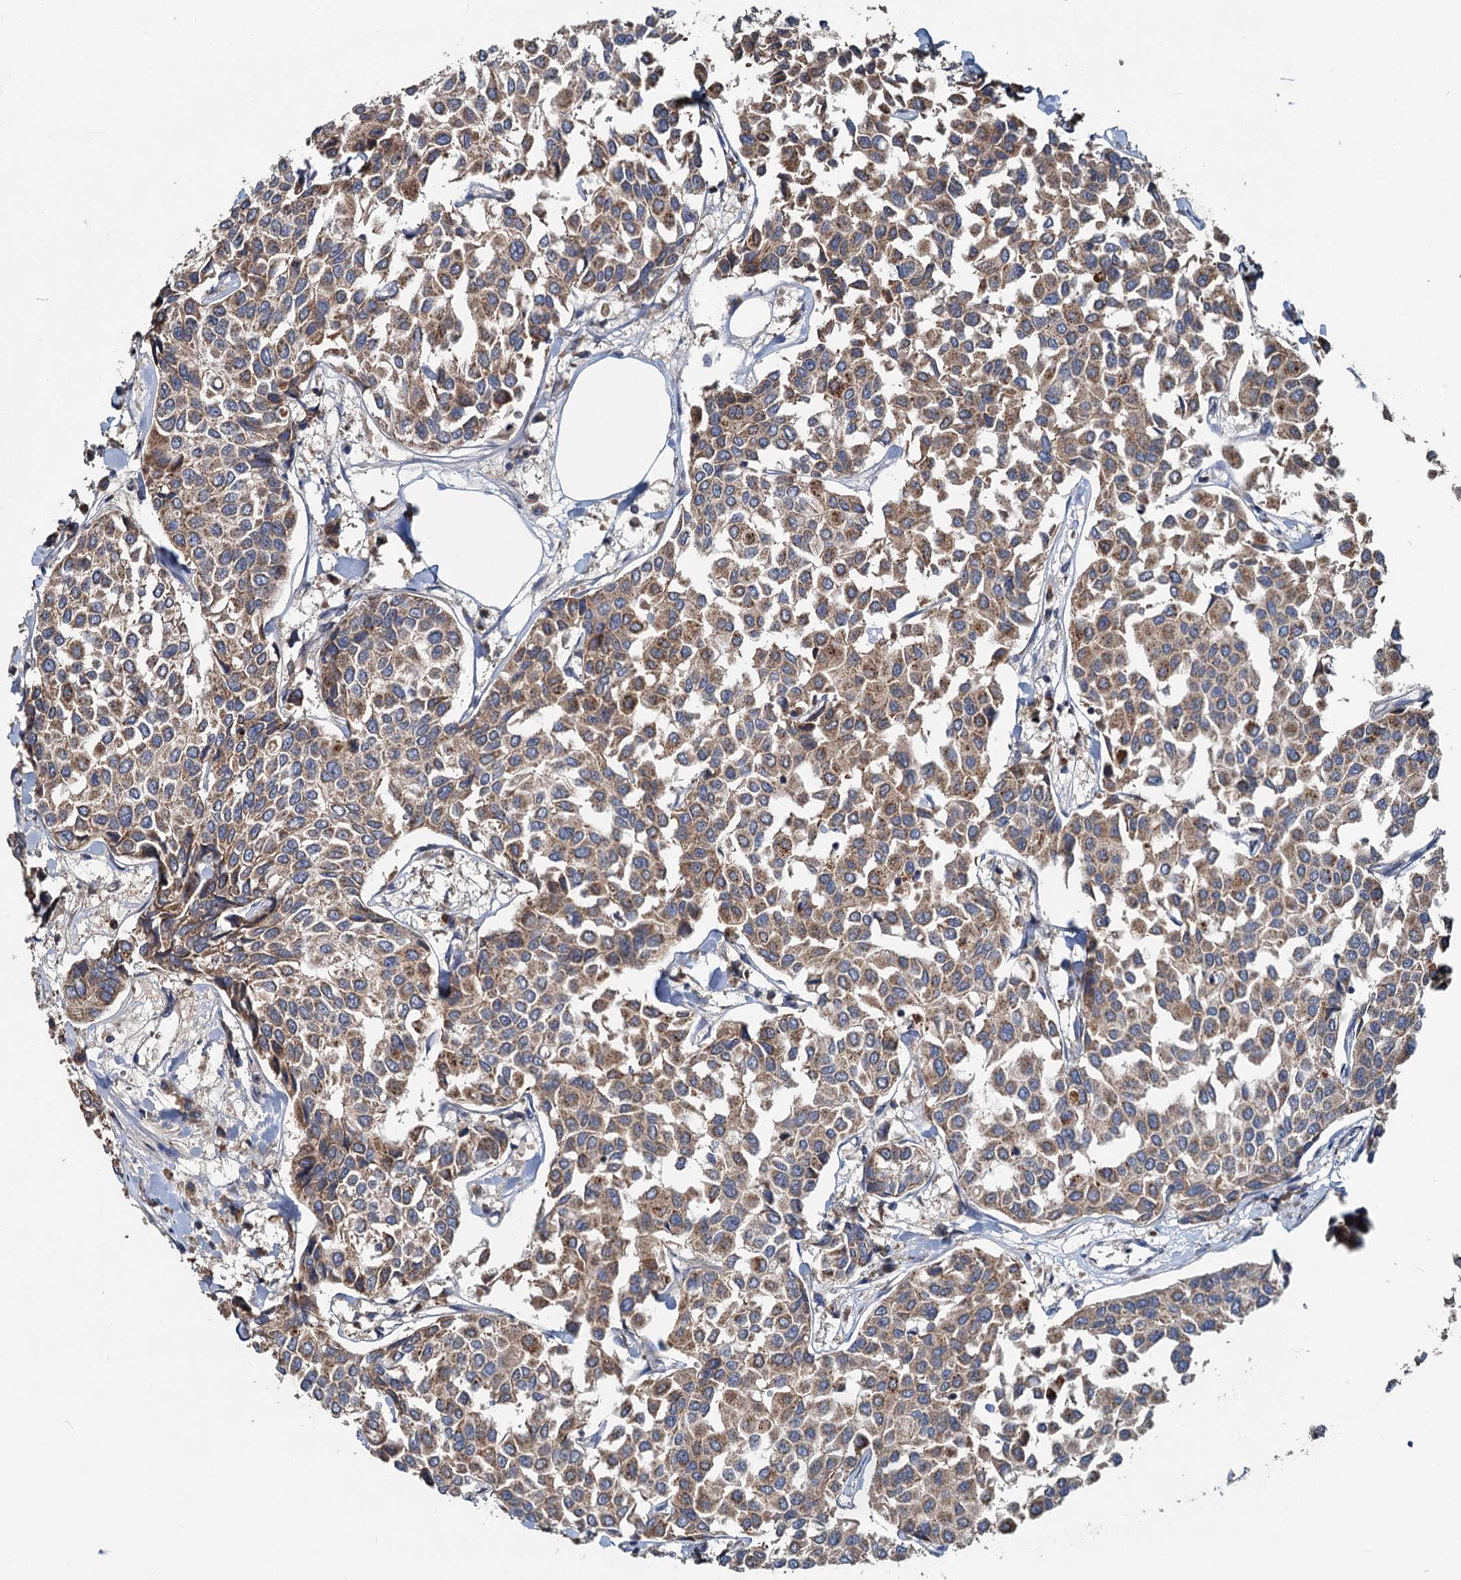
{"staining": {"intensity": "moderate", "quantity": ">75%", "location": "cytoplasmic/membranous"}, "tissue": "breast cancer", "cell_type": "Tumor cells", "image_type": "cancer", "snomed": [{"axis": "morphology", "description": "Duct carcinoma"}, {"axis": "topography", "description": "Breast"}], "caption": "Protein staining displays moderate cytoplasmic/membranous expression in approximately >75% of tumor cells in breast cancer. (DAB IHC, brown staining for protein, blue staining for nuclei).", "gene": "OTUB1", "patient": {"sex": "female", "age": 55}}